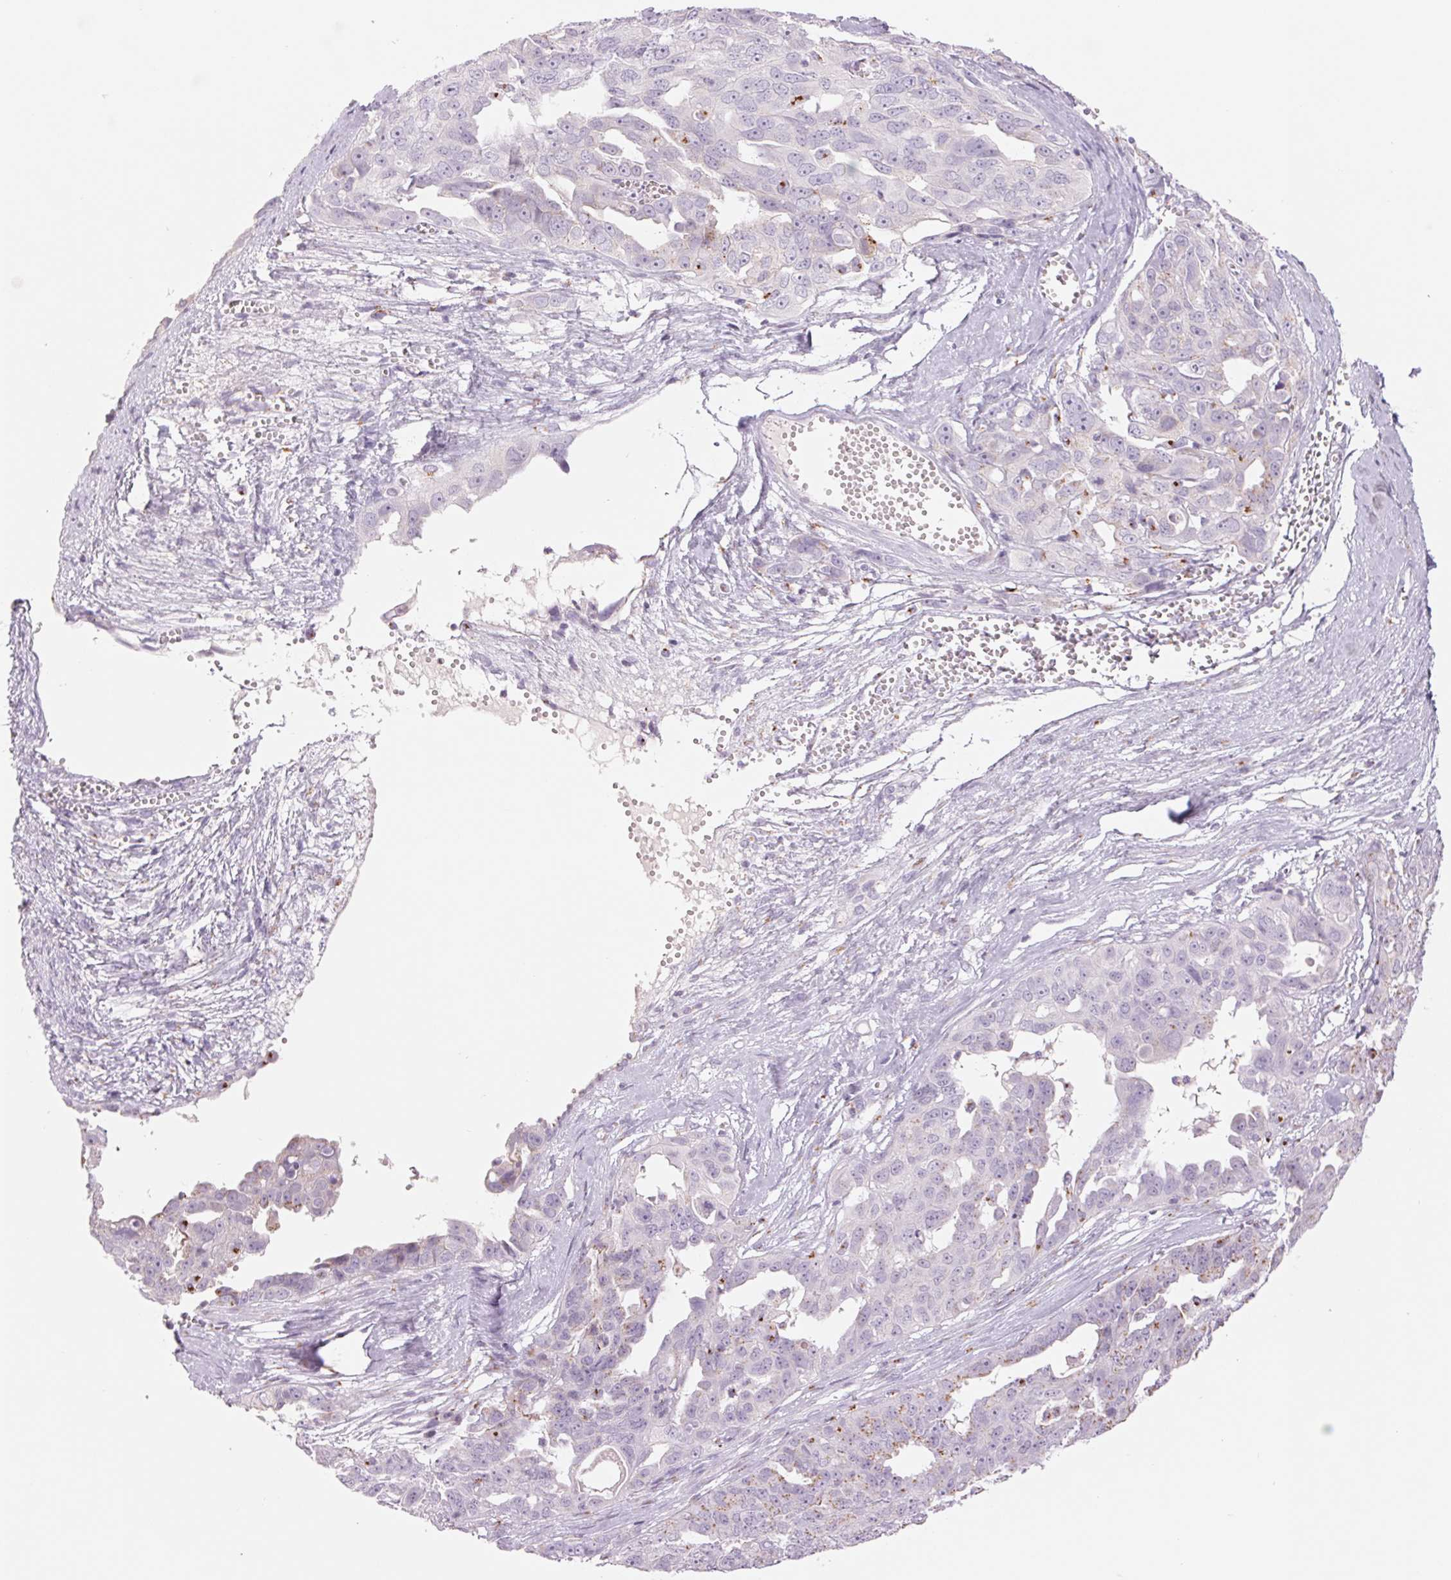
{"staining": {"intensity": "weak", "quantity": "<25%", "location": "cytoplasmic/membranous"}, "tissue": "ovarian cancer", "cell_type": "Tumor cells", "image_type": "cancer", "snomed": [{"axis": "morphology", "description": "Carcinoma, endometroid"}, {"axis": "topography", "description": "Ovary"}], "caption": "DAB (3,3'-diaminobenzidine) immunohistochemical staining of human ovarian endometroid carcinoma reveals no significant staining in tumor cells.", "gene": "GALNT7", "patient": {"sex": "female", "age": 70}}